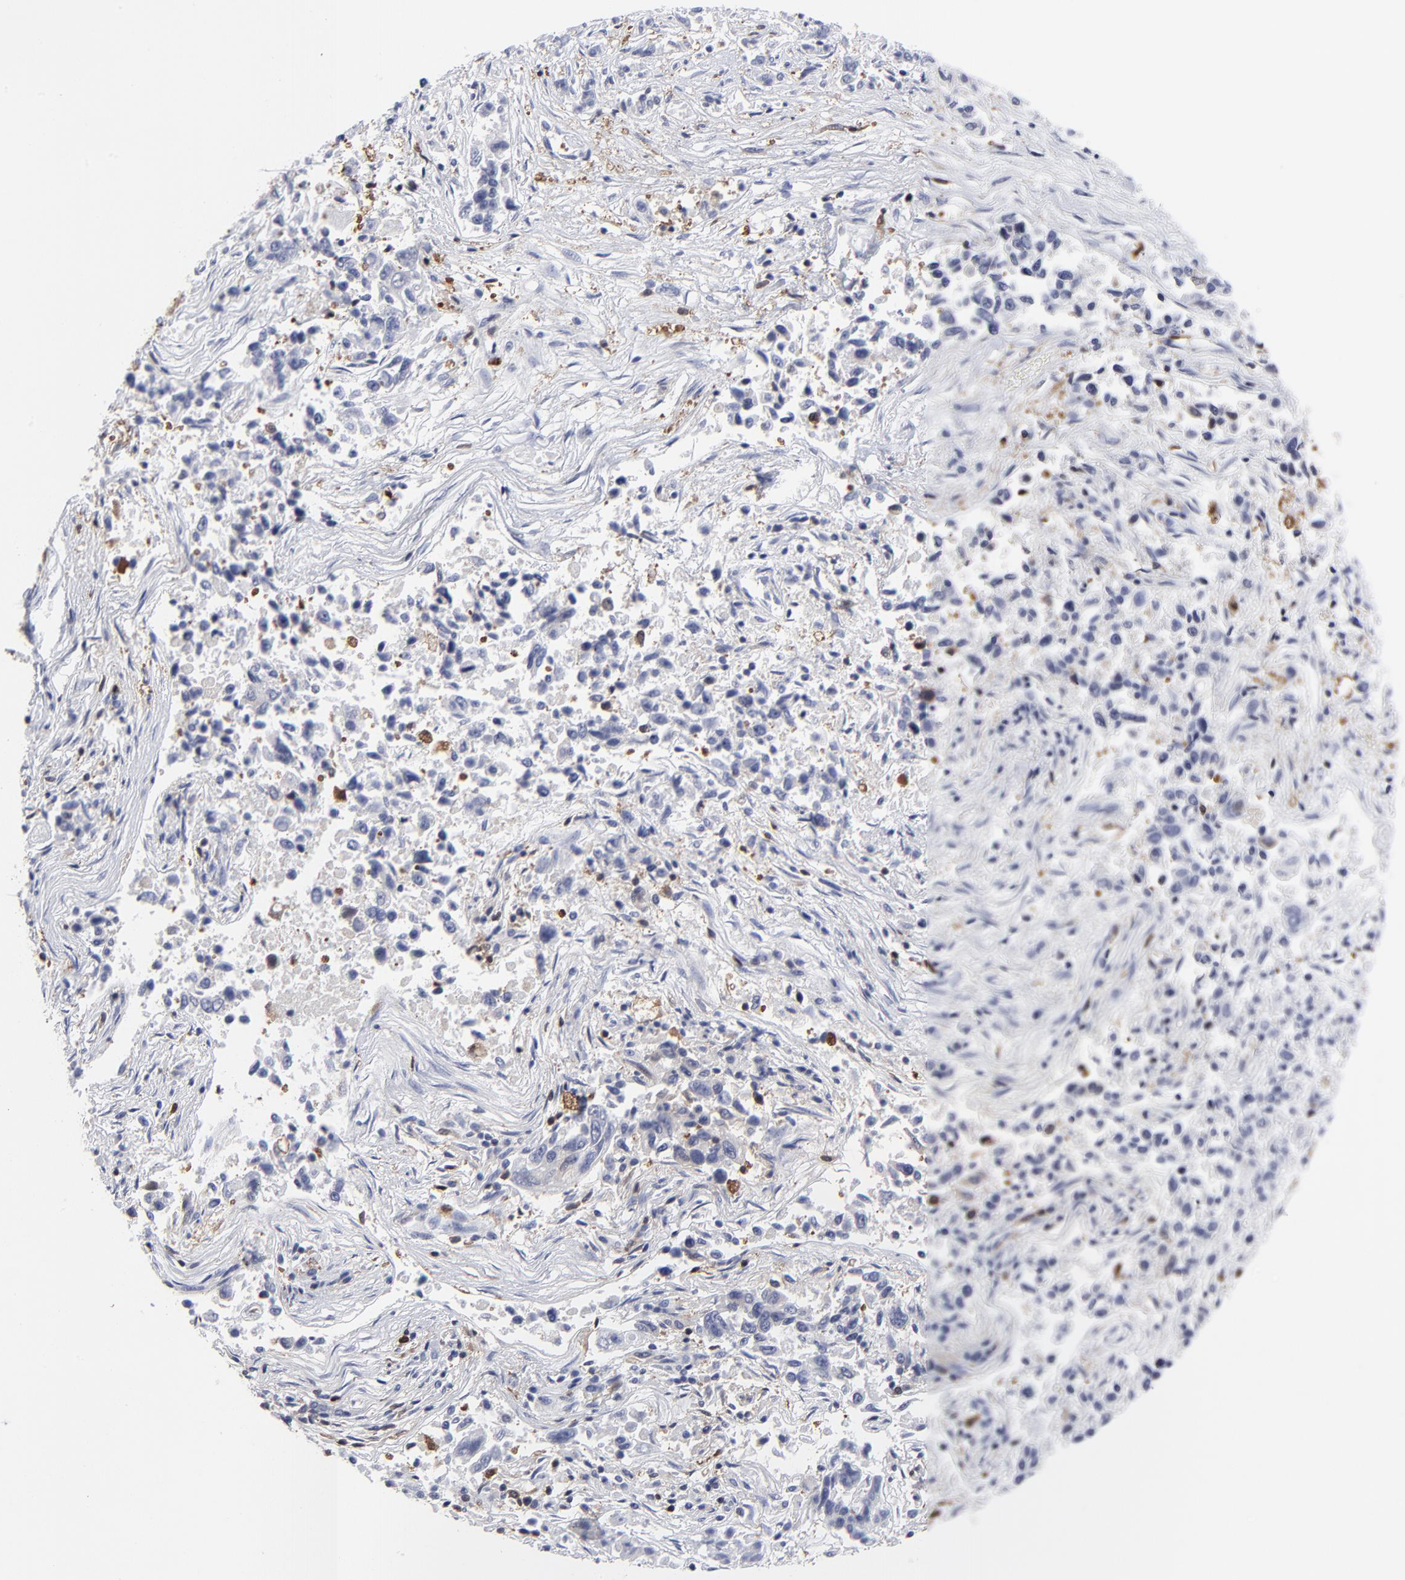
{"staining": {"intensity": "weak", "quantity": "25%-75%", "location": "cytoplasmic/membranous"}, "tissue": "lung cancer", "cell_type": "Tumor cells", "image_type": "cancer", "snomed": [{"axis": "morphology", "description": "Adenocarcinoma, NOS"}, {"axis": "topography", "description": "Lung"}], "caption": "Protein staining of lung adenocarcinoma tissue reveals weak cytoplasmic/membranous positivity in about 25%-75% of tumor cells.", "gene": "MAP2K1", "patient": {"sex": "male", "age": 84}}